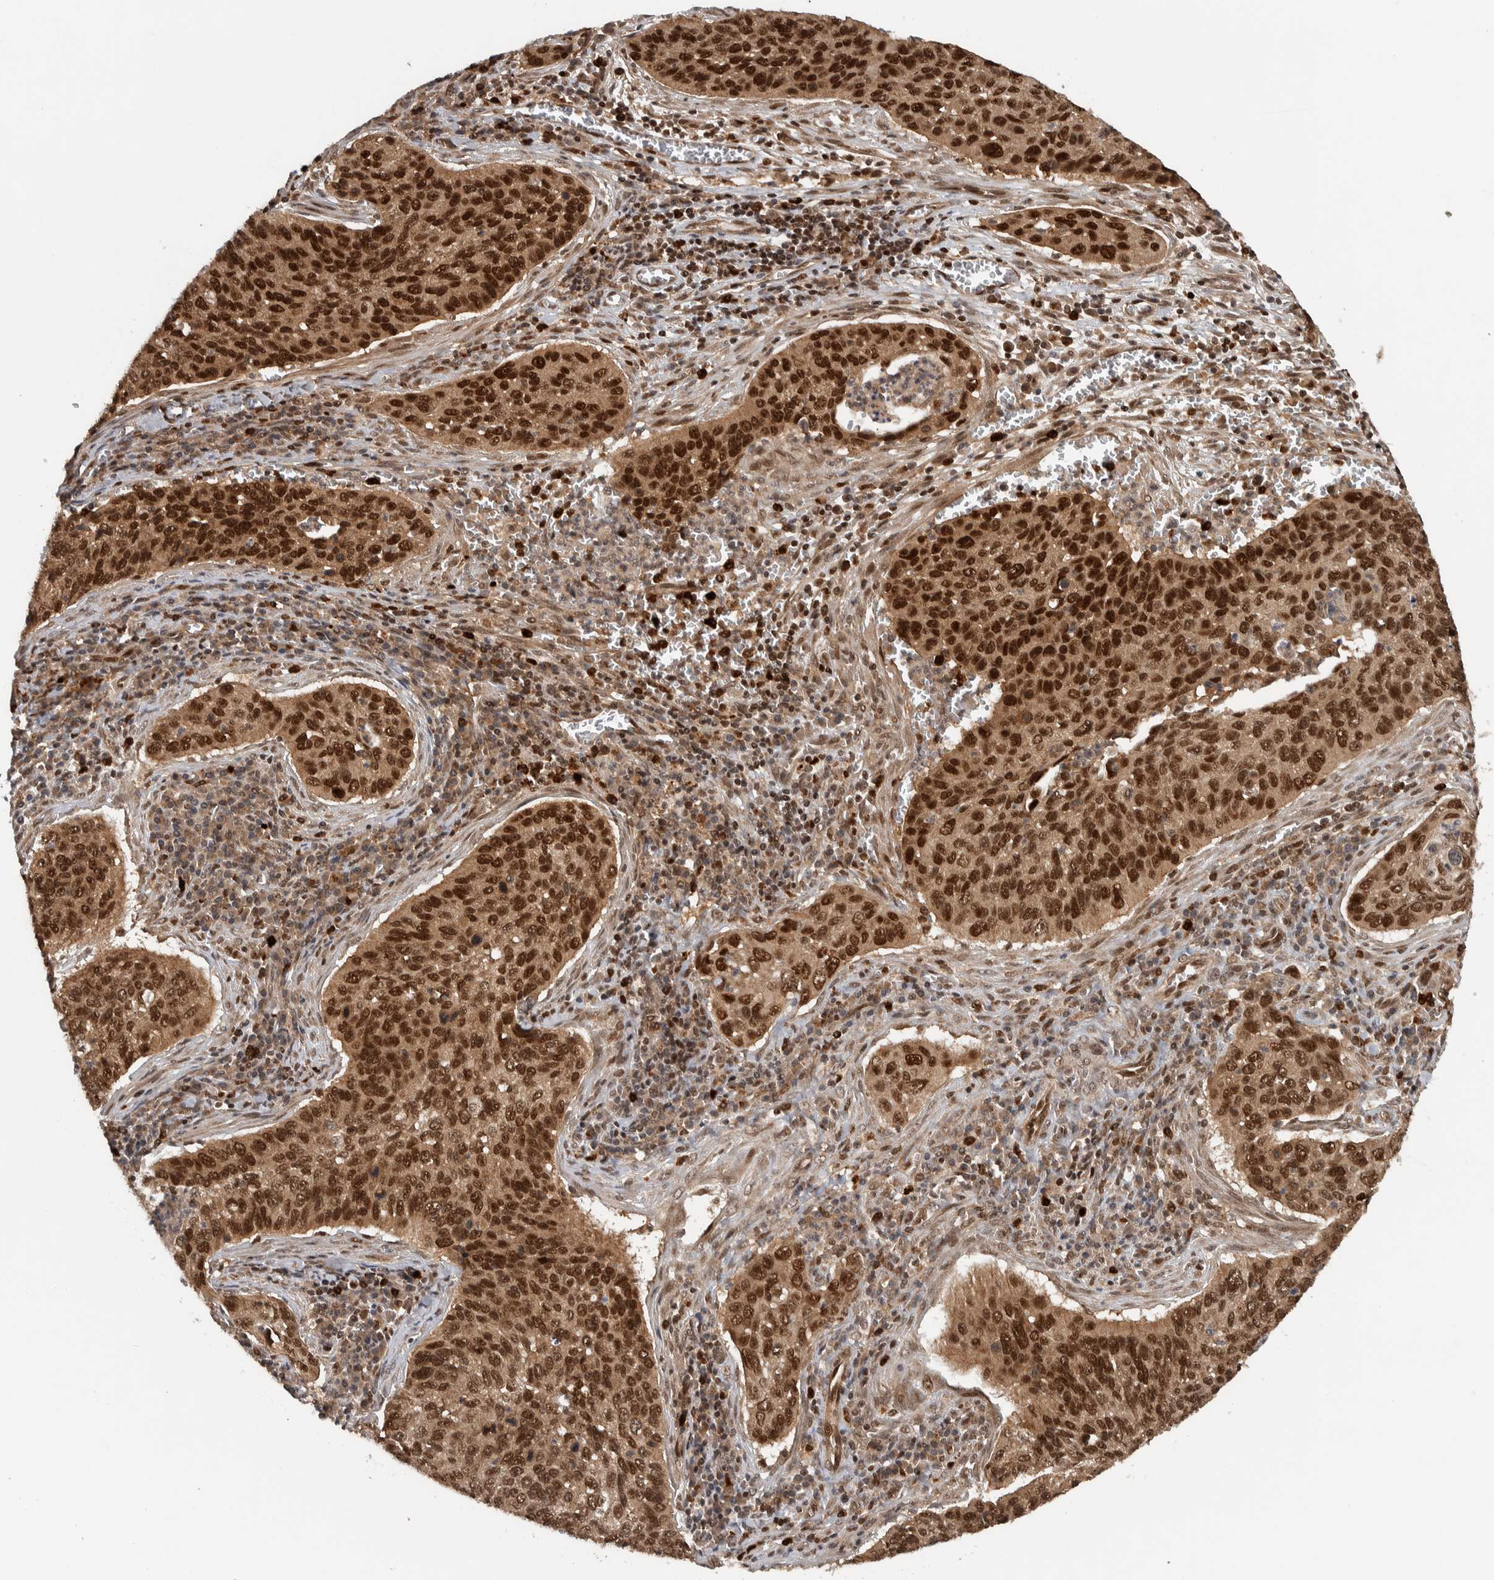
{"staining": {"intensity": "strong", "quantity": ">75%", "location": "cytoplasmic/membranous,nuclear"}, "tissue": "cervical cancer", "cell_type": "Tumor cells", "image_type": "cancer", "snomed": [{"axis": "morphology", "description": "Squamous cell carcinoma, NOS"}, {"axis": "topography", "description": "Cervix"}], "caption": "Immunohistochemistry (DAB) staining of cervical squamous cell carcinoma exhibits strong cytoplasmic/membranous and nuclear protein expression in approximately >75% of tumor cells.", "gene": "RPS6KA4", "patient": {"sex": "female", "age": 53}}